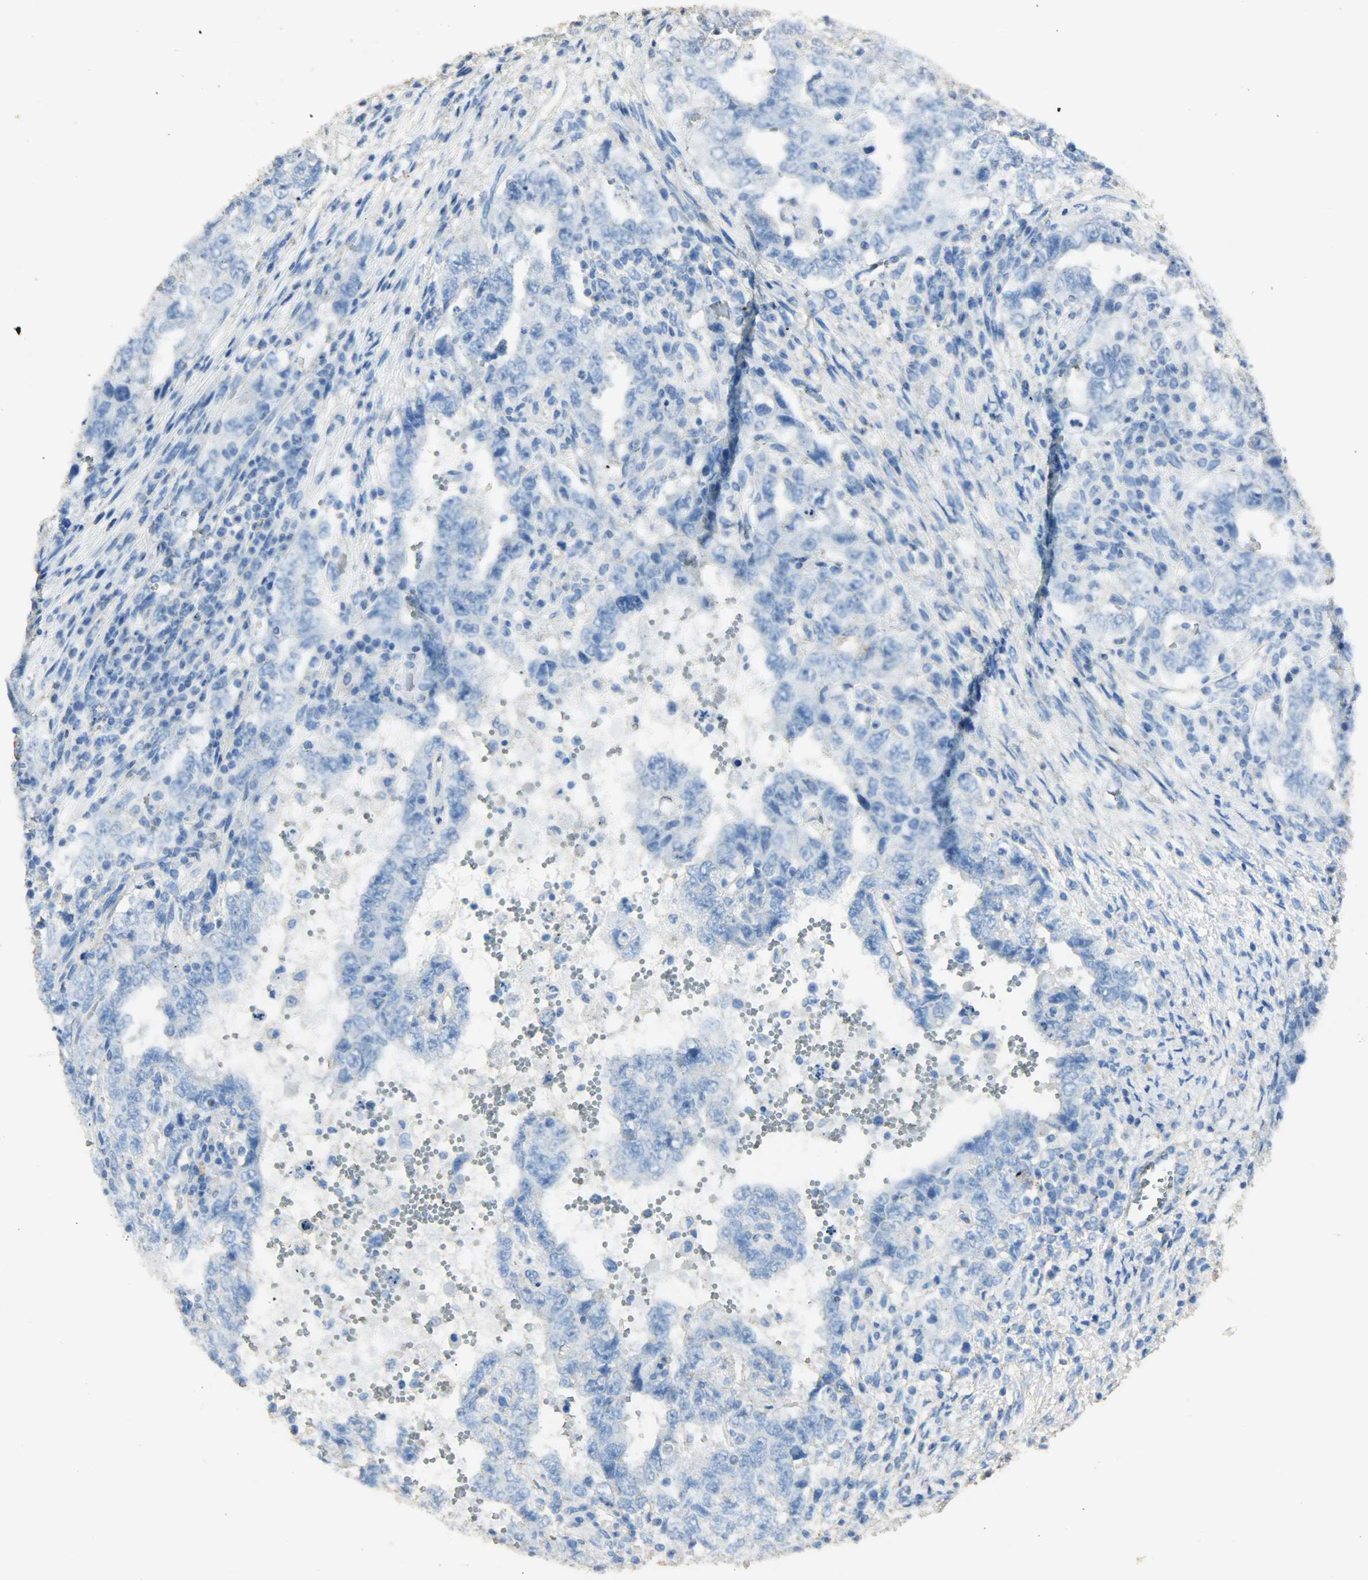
{"staining": {"intensity": "negative", "quantity": "none", "location": "none"}, "tissue": "testis cancer", "cell_type": "Tumor cells", "image_type": "cancer", "snomed": [{"axis": "morphology", "description": "Carcinoma, Embryonal, NOS"}, {"axis": "topography", "description": "Testis"}], "caption": "Testis cancer (embryonal carcinoma) stained for a protein using IHC shows no expression tumor cells.", "gene": "ASB9", "patient": {"sex": "male", "age": 26}}